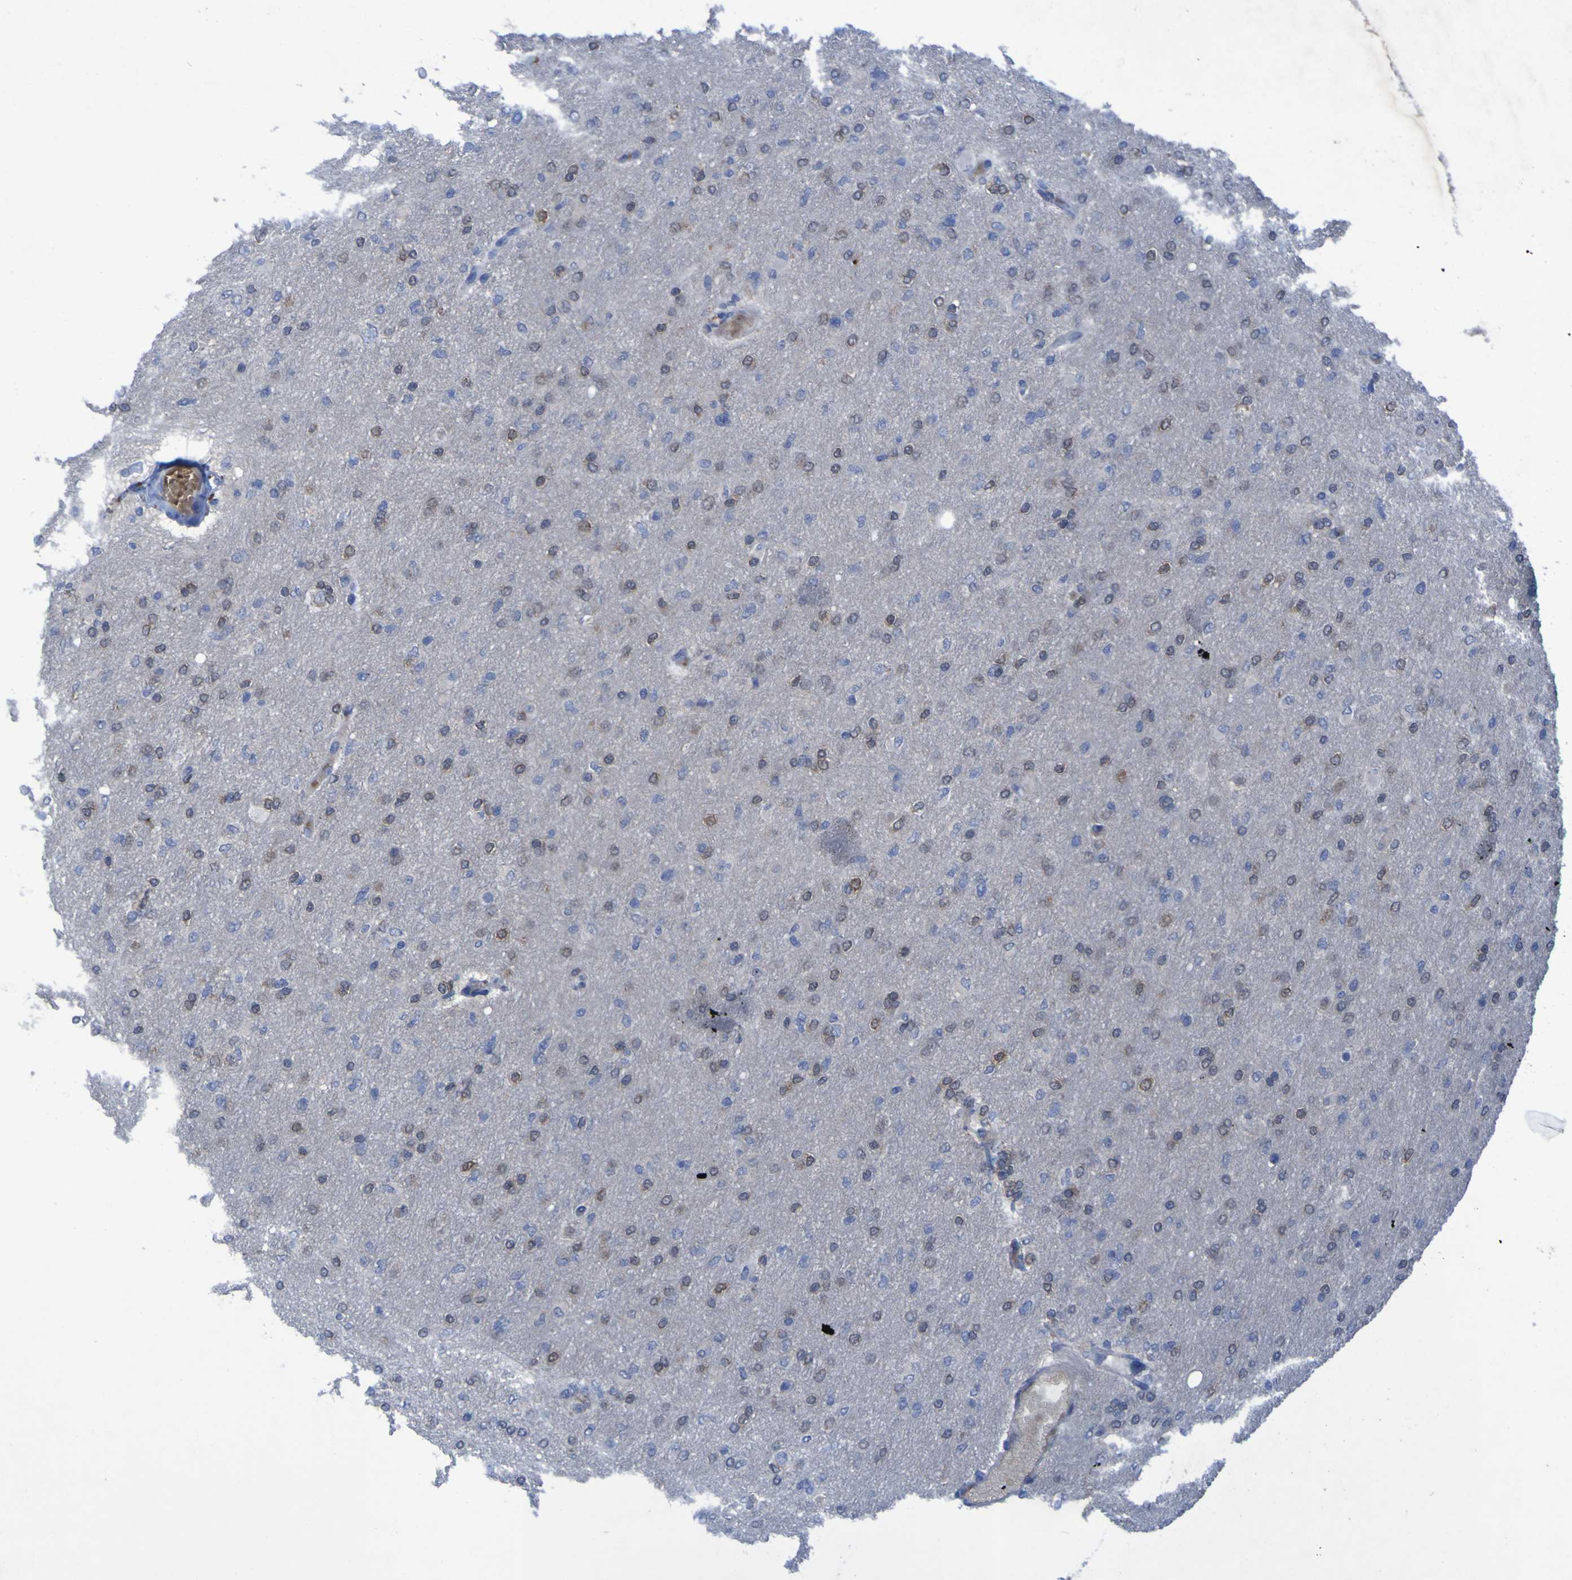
{"staining": {"intensity": "weak", "quantity": ">75%", "location": "nuclear"}, "tissue": "glioma", "cell_type": "Tumor cells", "image_type": "cancer", "snomed": [{"axis": "morphology", "description": "Glioma, malignant, High grade"}, {"axis": "topography", "description": "Cerebral cortex"}], "caption": "Protein staining of high-grade glioma (malignant) tissue displays weak nuclear staining in approximately >75% of tumor cells. The protein of interest is shown in brown color, while the nuclei are stained blue.", "gene": "SGK2", "patient": {"sex": "female", "age": 36}}